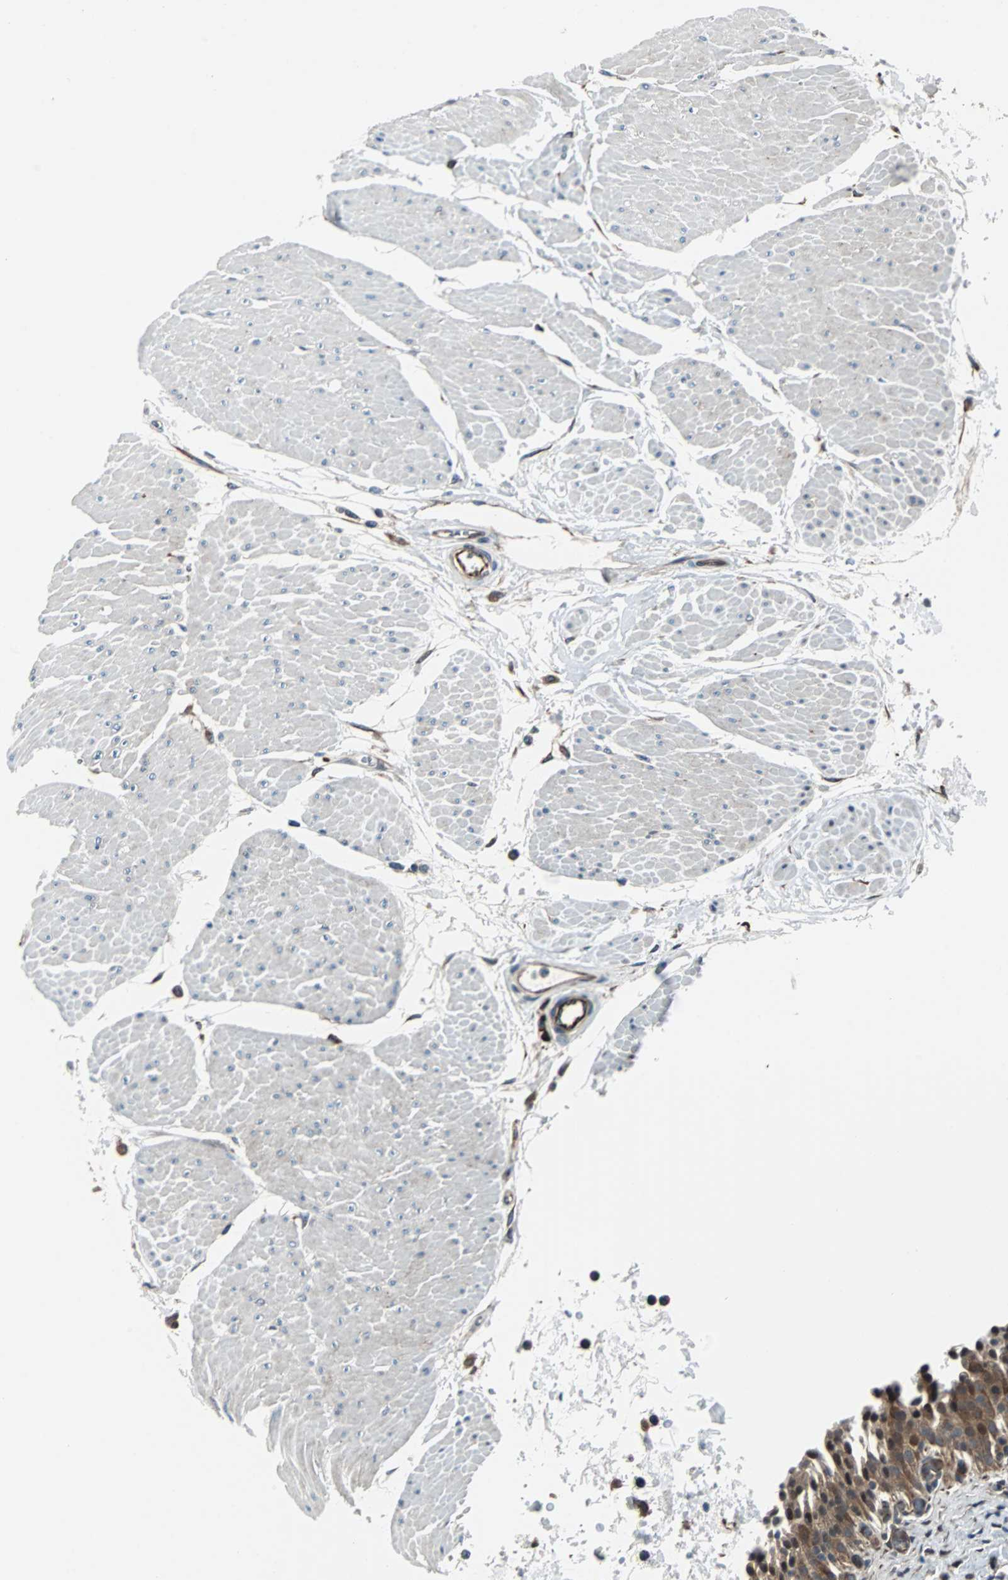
{"staining": {"intensity": "moderate", "quantity": ">75%", "location": "cytoplasmic/membranous,nuclear"}, "tissue": "urinary bladder", "cell_type": "Urothelial cells", "image_type": "normal", "snomed": [{"axis": "morphology", "description": "Normal tissue, NOS"}, {"axis": "topography", "description": "Urinary bladder"}], "caption": "Benign urinary bladder reveals moderate cytoplasmic/membranous,nuclear staining in about >75% of urothelial cells, visualized by immunohistochemistry.", "gene": "CHP1", "patient": {"sex": "male", "age": 51}}